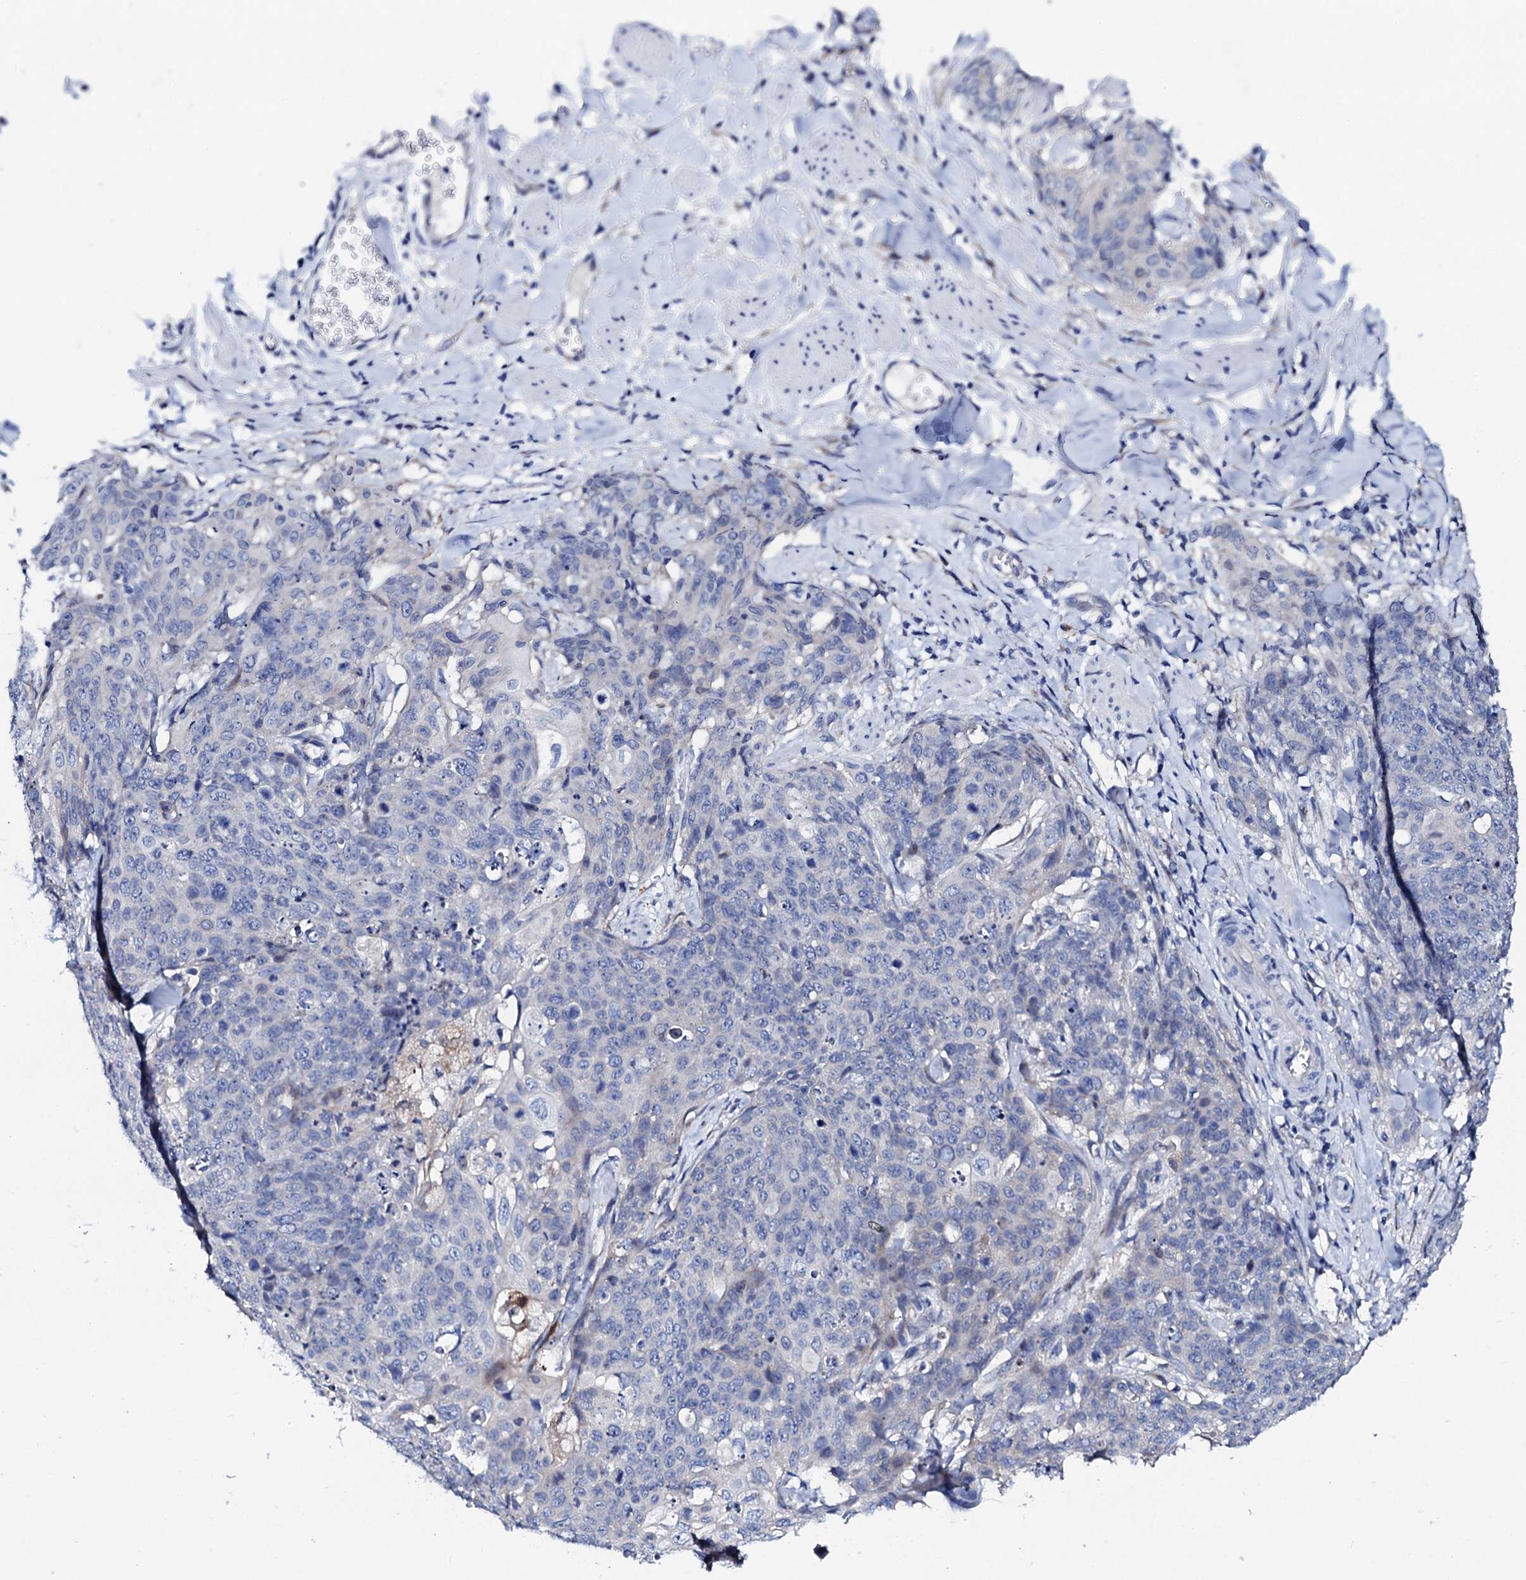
{"staining": {"intensity": "negative", "quantity": "none", "location": "none"}, "tissue": "skin cancer", "cell_type": "Tumor cells", "image_type": "cancer", "snomed": [{"axis": "morphology", "description": "Squamous cell carcinoma, NOS"}, {"axis": "topography", "description": "Skin"}, {"axis": "topography", "description": "Vulva"}], "caption": "Human skin cancer (squamous cell carcinoma) stained for a protein using immunohistochemistry (IHC) shows no staining in tumor cells.", "gene": "TRDN", "patient": {"sex": "female", "age": 85}}